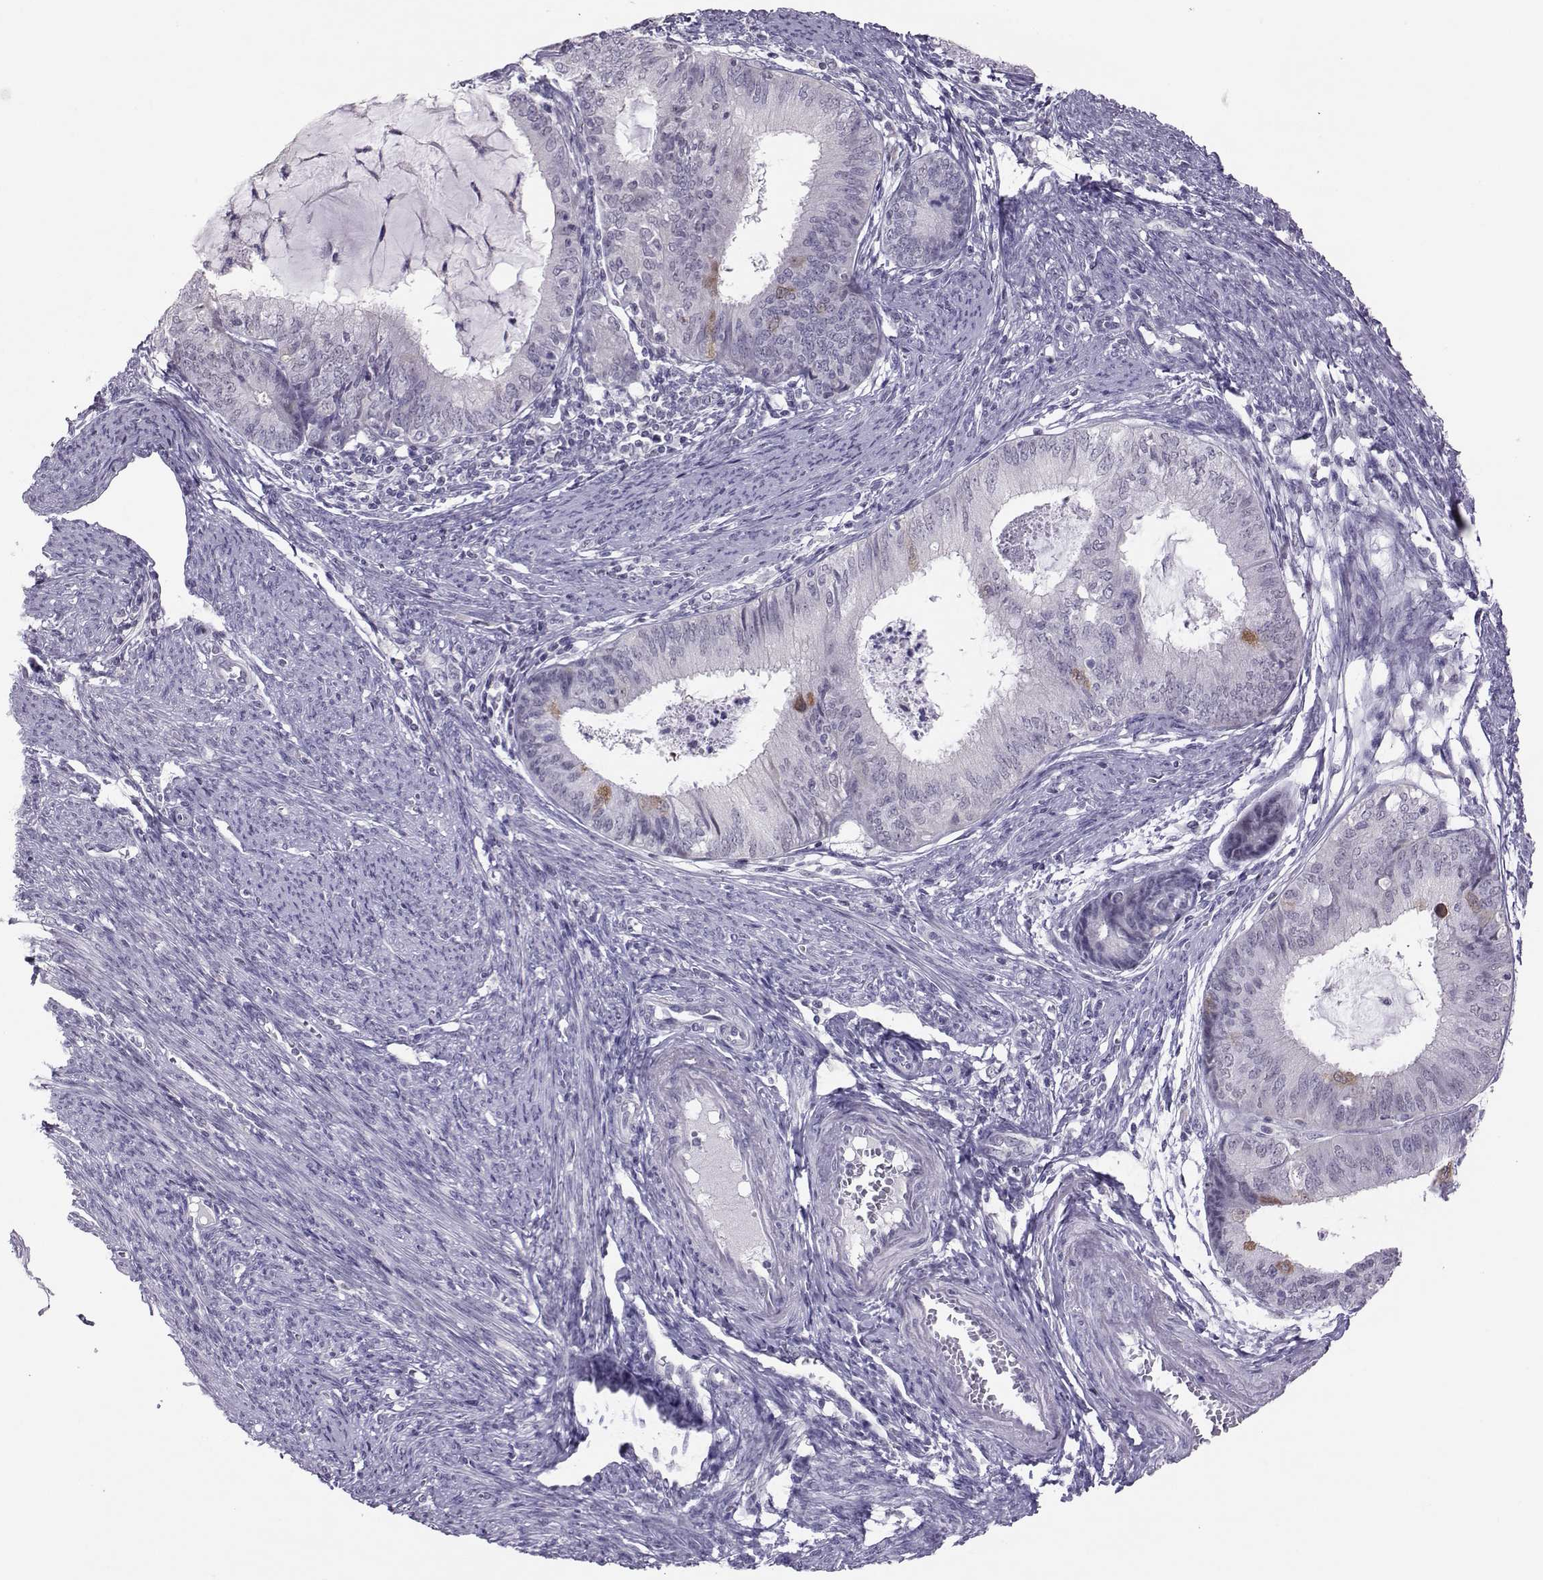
{"staining": {"intensity": "moderate", "quantity": "<25%", "location": "cytoplasmic/membranous"}, "tissue": "endometrial cancer", "cell_type": "Tumor cells", "image_type": "cancer", "snomed": [{"axis": "morphology", "description": "Adenocarcinoma, NOS"}, {"axis": "topography", "description": "Endometrium"}], "caption": "Moderate cytoplasmic/membranous expression is identified in approximately <25% of tumor cells in endometrial adenocarcinoma.", "gene": "DNAAF1", "patient": {"sex": "female", "age": 57}}